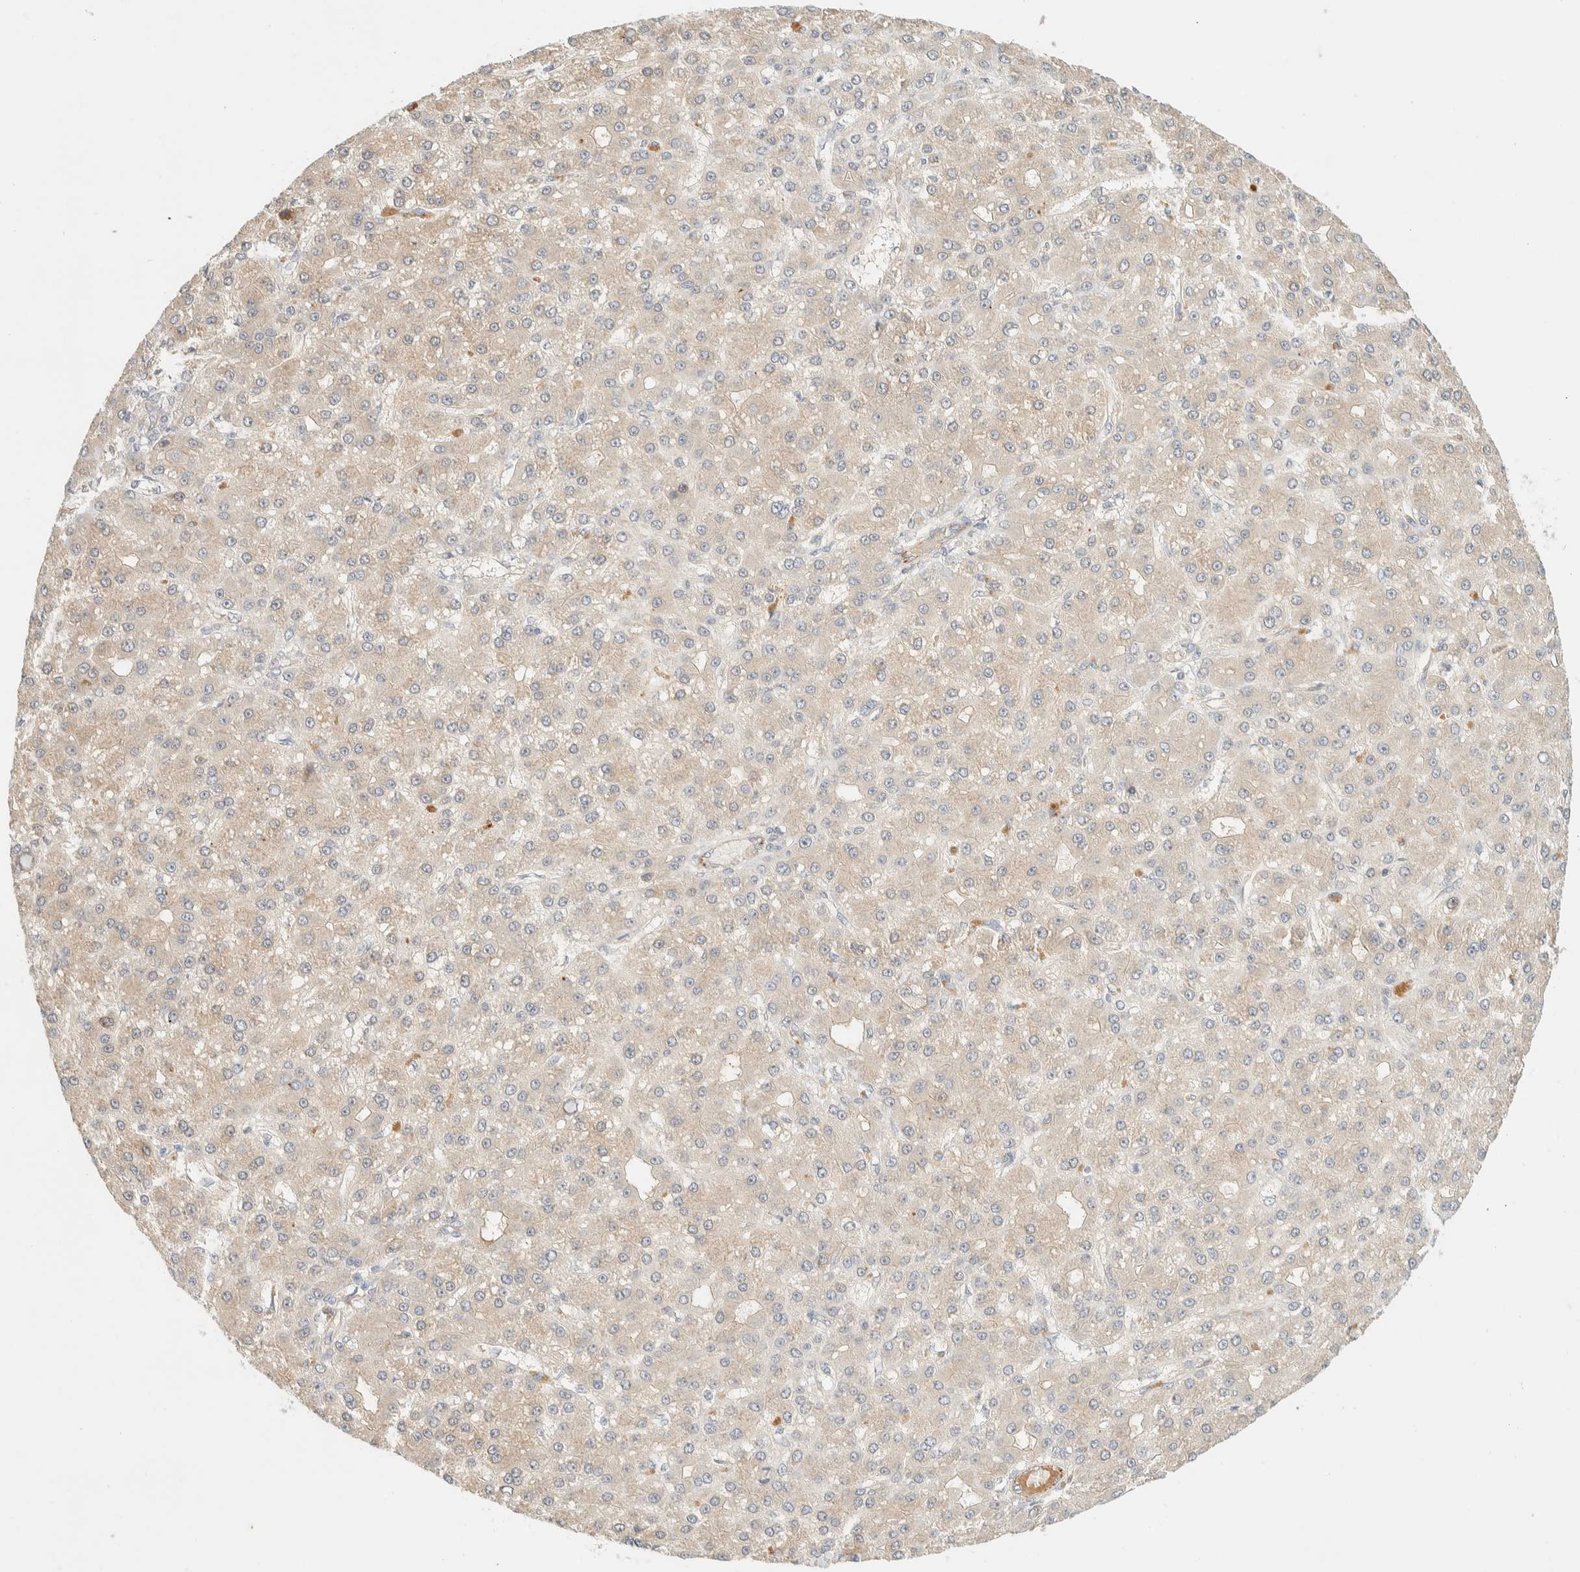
{"staining": {"intensity": "weak", "quantity": ">75%", "location": "cytoplasmic/membranous"}, "tissue": "liver cancer", "cell_type": "Tumor cells", "image_type": "cancer", "snomed": [{"axis": "morphology", "description": "Carcinoma, Hepatocellular, NOS"}, {"axis": "topography", "description": "Liver"}], "caption": "Immunohistochemical staining of liver cancer (hepatocellular carcinoma) exhibits low levels of weak cytoplasmic/membranous protein staining in approximately >75% of tumor cells. (DAB IHC with brightfield microscopy, high magnification).", "gene": "FAT1", "patient": {"sex": "male", "age": 67}}